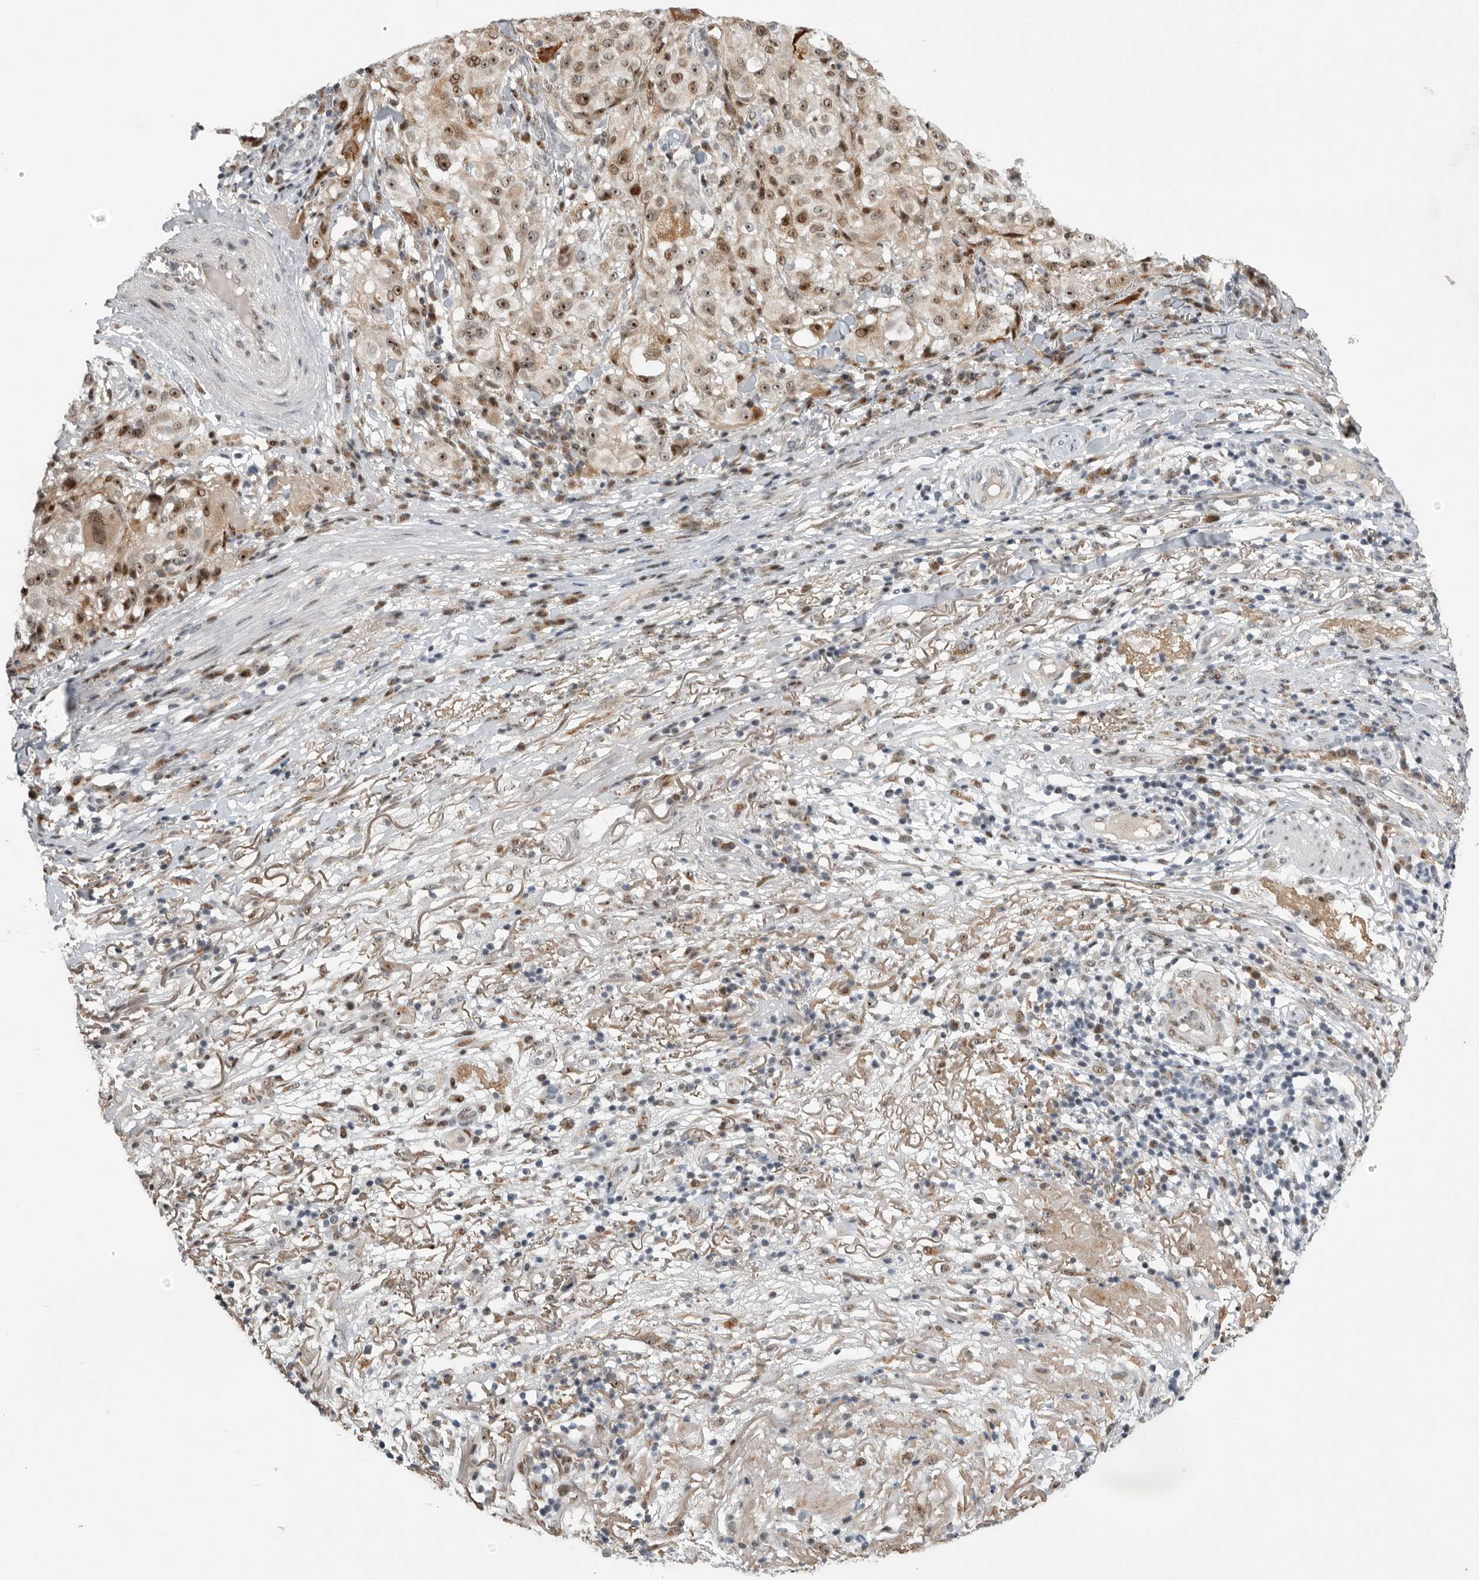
{"staining": {"intensity": "moderate", "quantity": "<25%", "location": "nuclear"}, "tissue": "melanoma", "cell_type": "Tumor cells", "image_type": "cancer", "snomed": [{"axis": "morphology", "description": "Necrosis, NOS"}, {"axis": "morphology", "description": "Malignant melanoma, NOS"}, {"axis": "topography", "description": "Skin"}], "caption": "The immunohistochemical stain shows moderate nuclear expression in tumor cells of melanoma tissue. Using DAB (brown) and hematoxylin (blue) stains, captured at high magnification using brightfield microscopy.", "gene": "PCMTD1", "patient": {"sex": "female", "age": 87}}